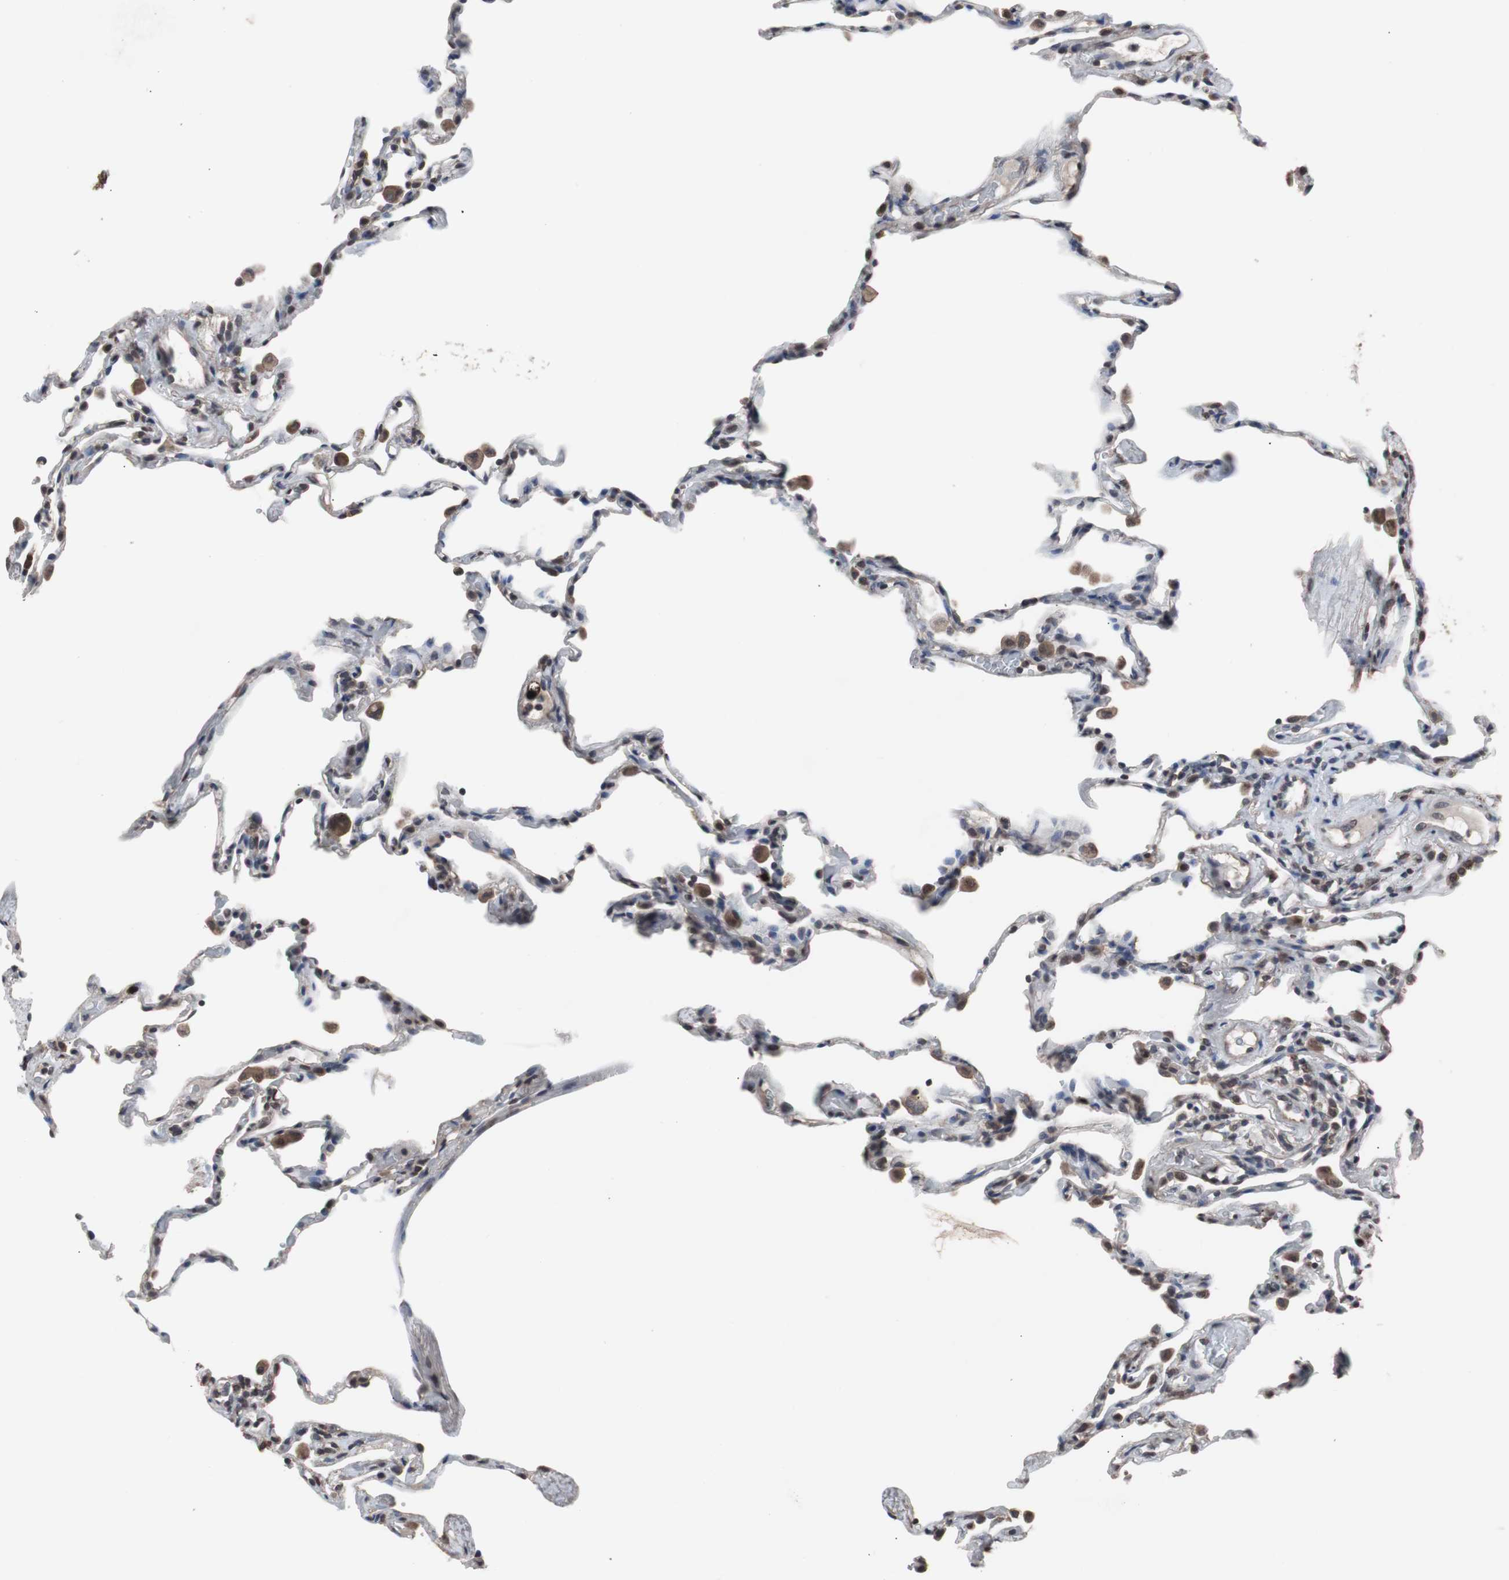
{"staining": {"intensity": "moderate", "quantity": "<25%", "location": "nuclear"}, "tissue": "lung", "cell_type": "Alveolar cells", "image_type": "normal", "snomed": [{"axis": "morphology", "description": "Normal tissue, NOS"}, {"axis": "topography", "description": "Lung"}], "caption": "An immunohistochemistry (IHC) photomicrograph of benign tissue is shown. Protein staining in brown highlights moderate nuclear positivity in lung within alveolar cells. Immunohistochemistry stains the protein in brown and the nuclei are stained blue.", "gene": "MED27", "patient": {"sex": "male", "age": 59}}